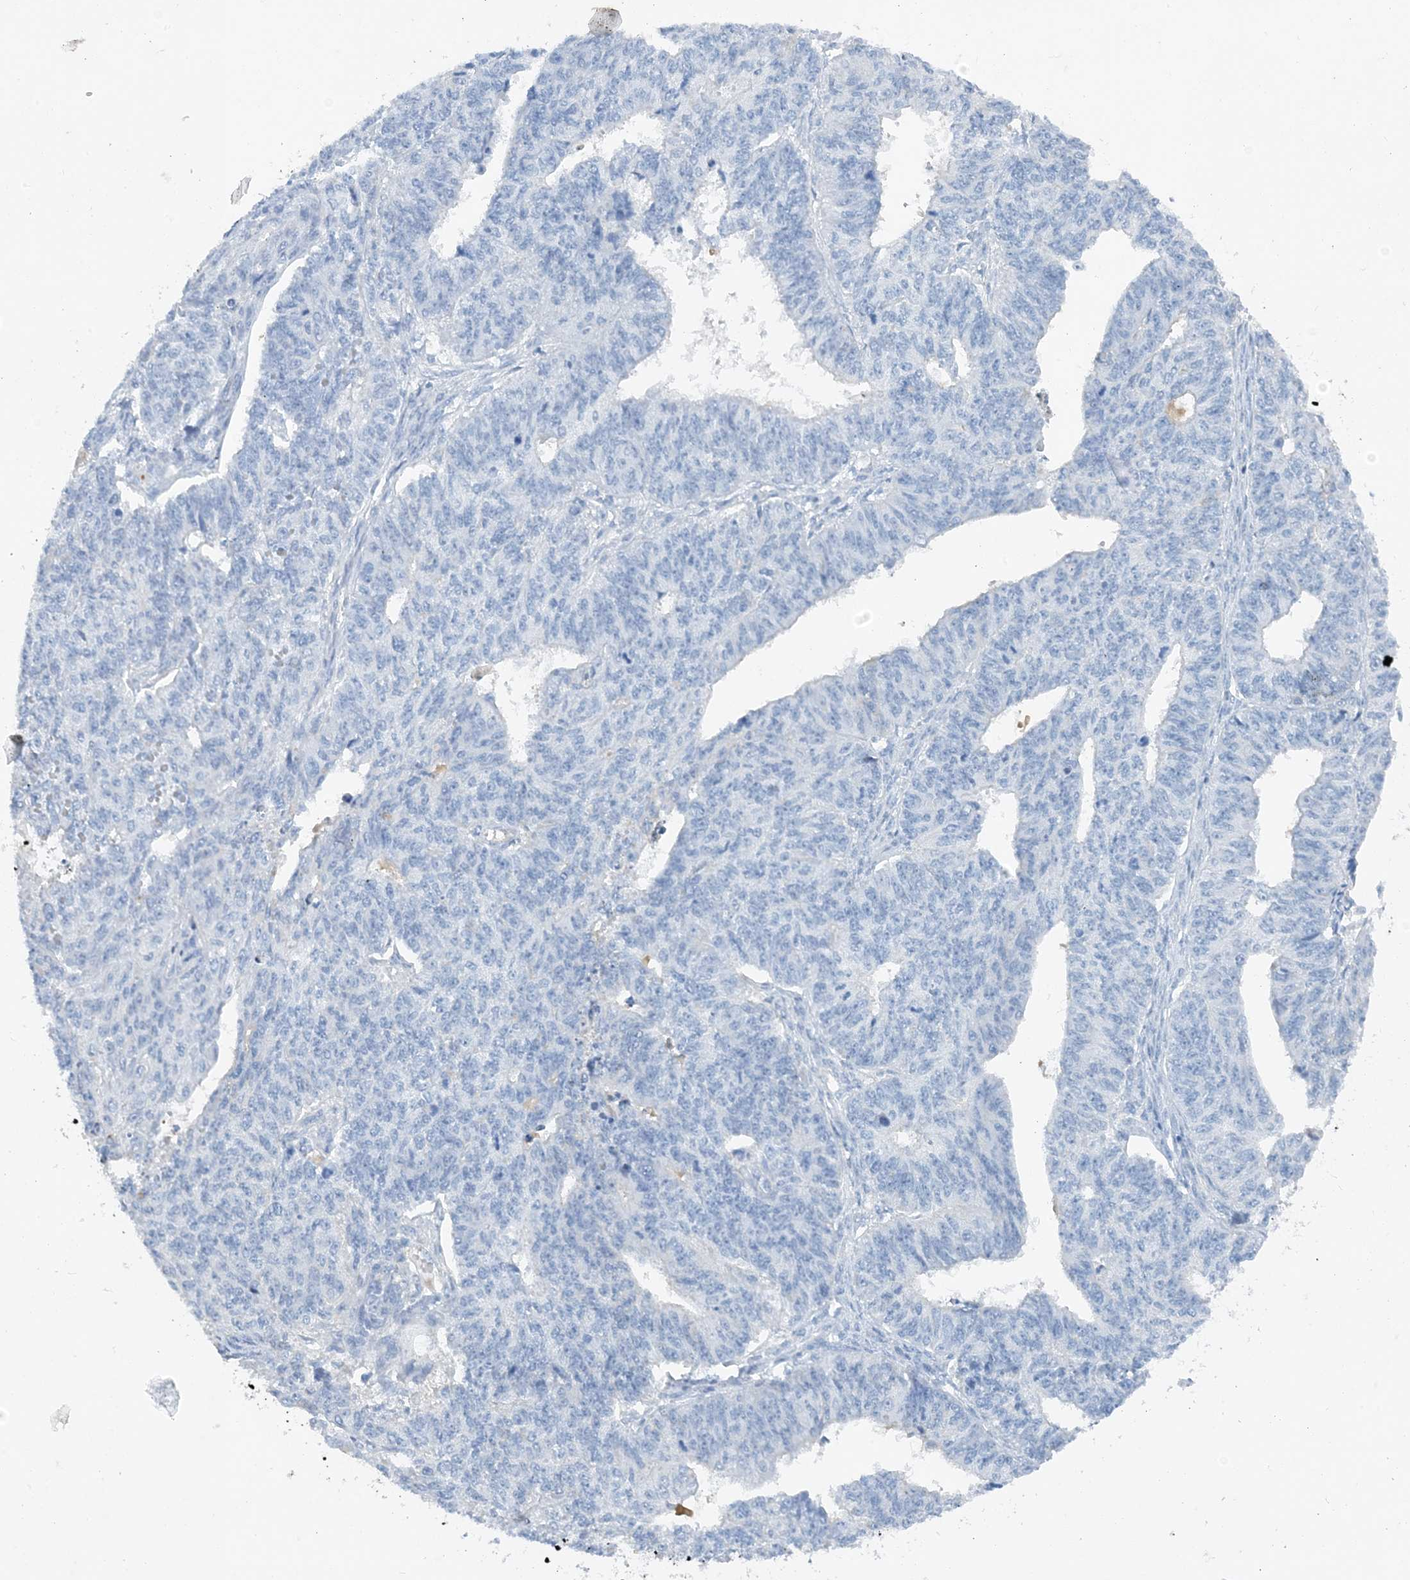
{"staining": {"intensity": "negative", "quantity": "none", "location": "none"}, "tissue": "endometrial cancer", "cell_type": "Tumor cells", "image_type": "cancer", "snomed": [{"axis": "morphology", "description": "Adenocarcinoma, NOS"}, {"axis": "topography", "description": "Endometrium"}], "caption": "Histopathology image shows no protein positivity in tumor cells of endometrial cancer (adenocarcinoma) tissue.", "gene": "CTRL", "patient": {"sex": "female", "age": 32}}